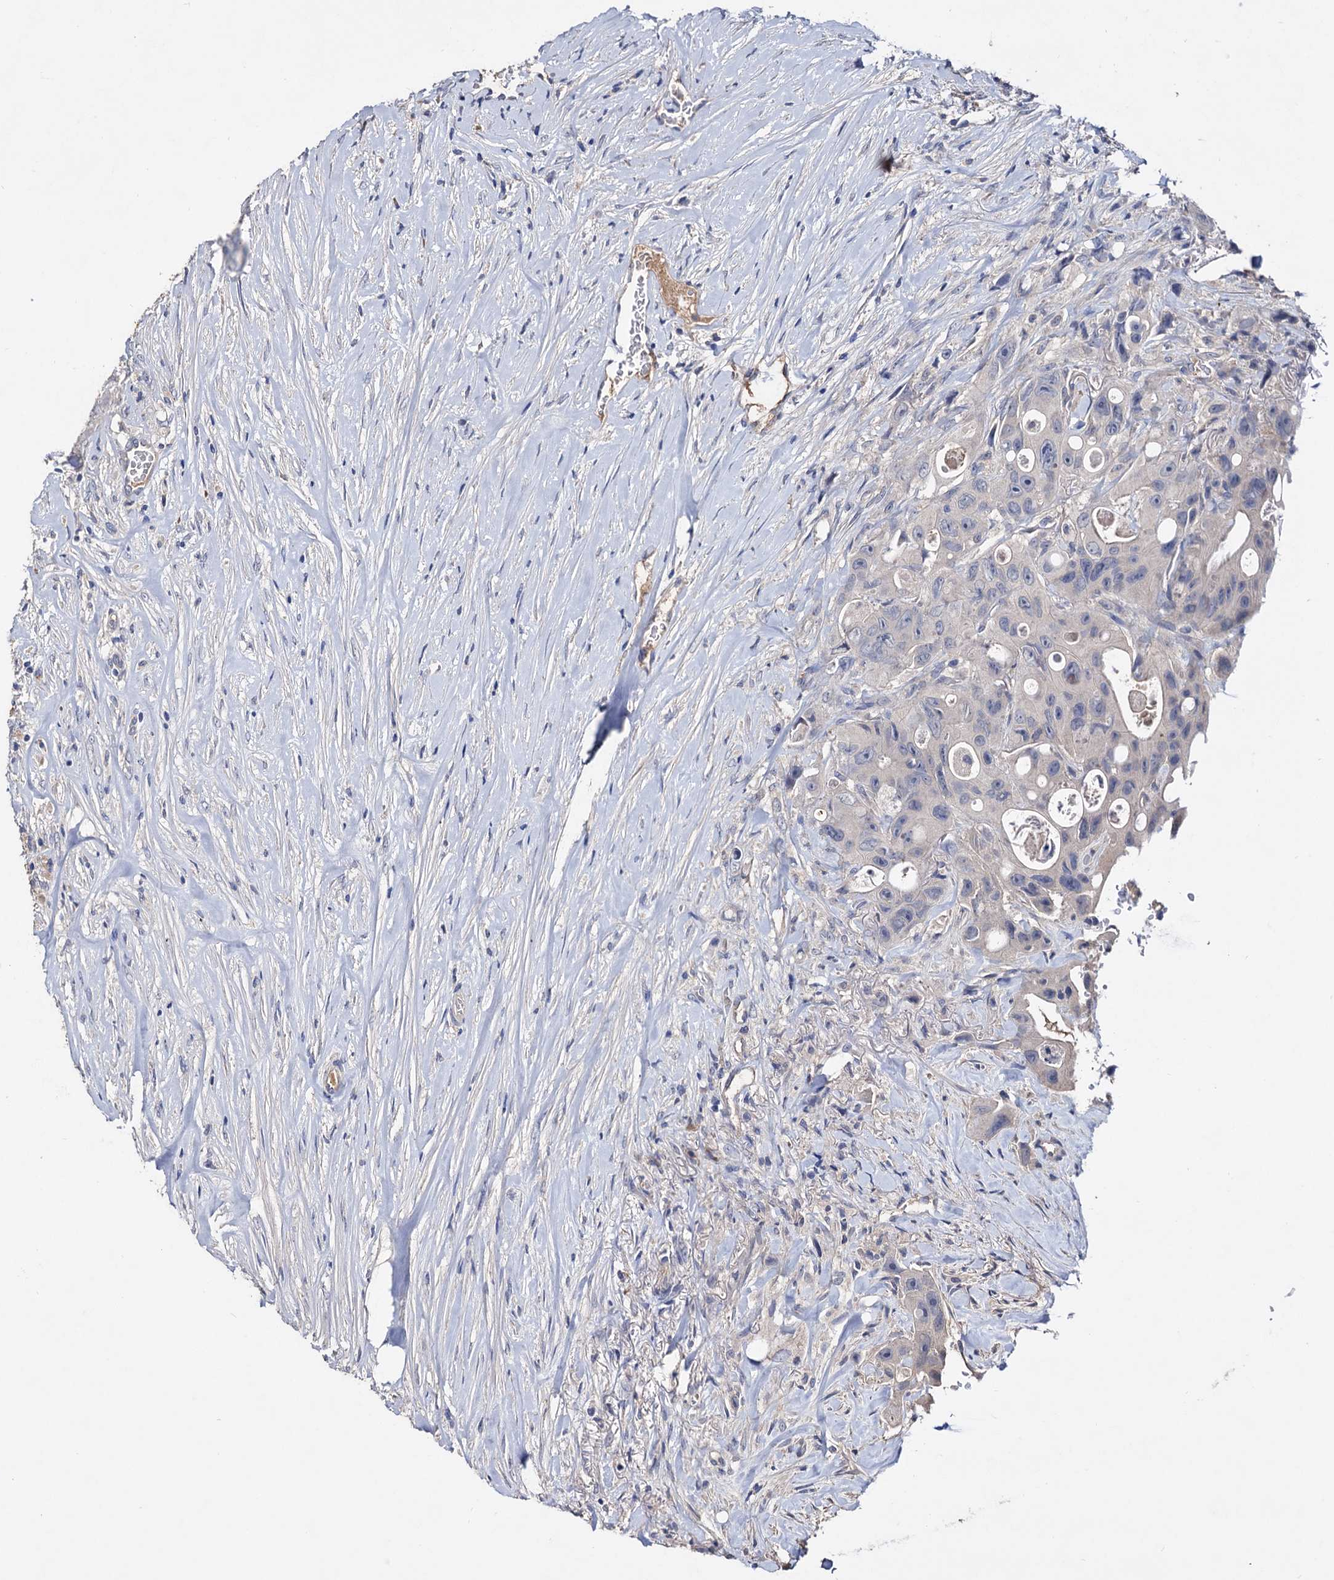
{"staining": {"intensity": "negative", "quantity": "none", "location": "none"}, "tissue": "colorectal cancer", "cell_type": "Tumor cells", "image_type": "cancer", "snomed": [{"axis": "morphology", "description": "Adenocarcinoma, NOS"}, {"axis": "topography", "description": "Colon"}], "caption": "An image of adenocarcinoma (colorectal) stained for a protein demonstrates no brown staining in tumor cells.", "gene": "NPAS4", "patient": {"sex": "female", "age": 46}}